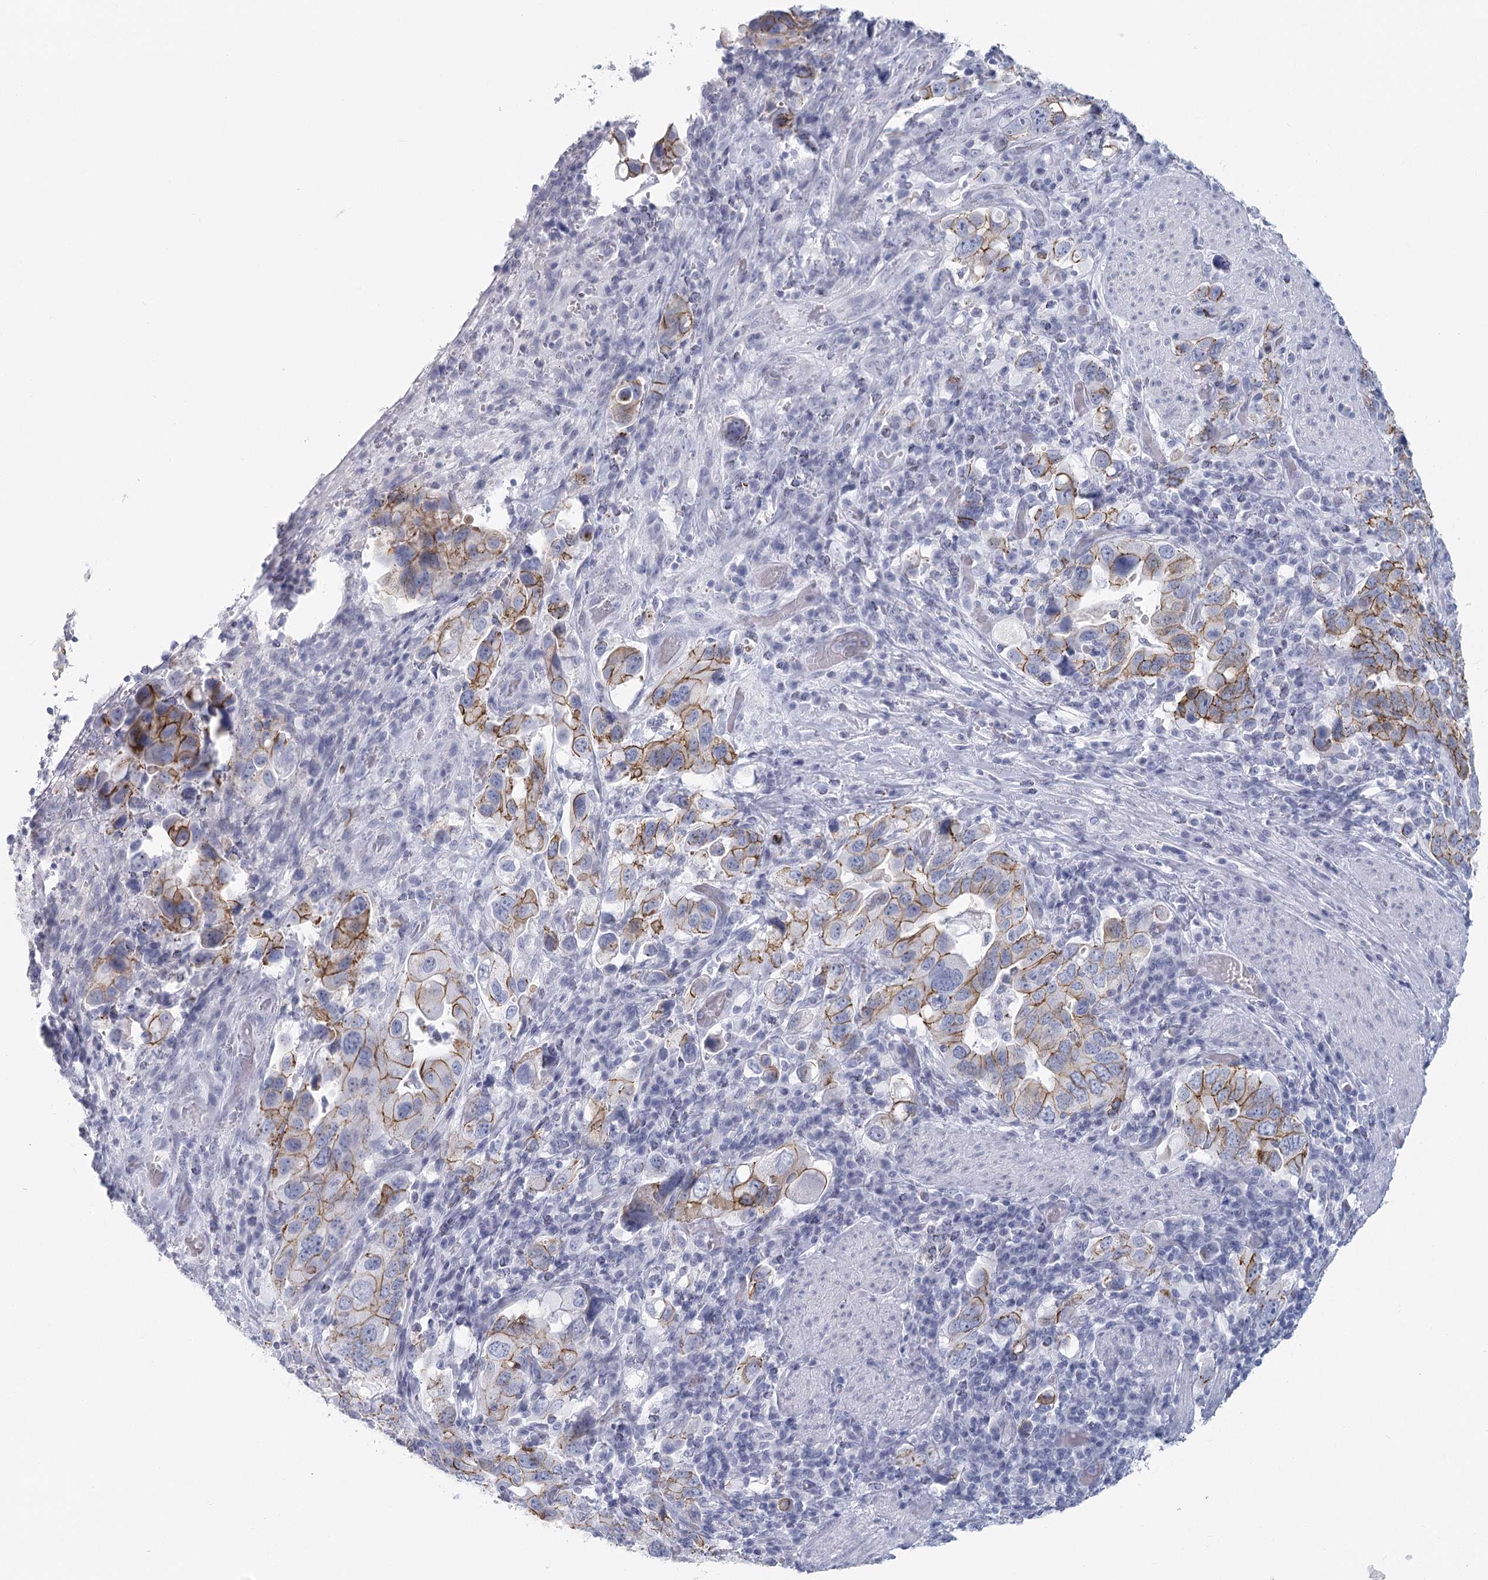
{"staining": {"intensity": "moderate", "quantity": "25%-75%", "location": "cytoplasmic/membranous"}, "tissue": "stomach cancer", "cell_type": "Tumor cells", "image_type": "cancer", "snomed": [{"axis": "morphology", "description": "Adenocarcinoma, NOS"}, {"axis": "topography", "description": "Stomach, upper"}], "caption": "A photomicrograph of human stomach adenocarcinoma stained for a protein exhibits moderate cytoplasmic/membranous brown staining in tumor cells.", "gene": "WNT8B", "patient": {"sex": "male", "age": 62}}